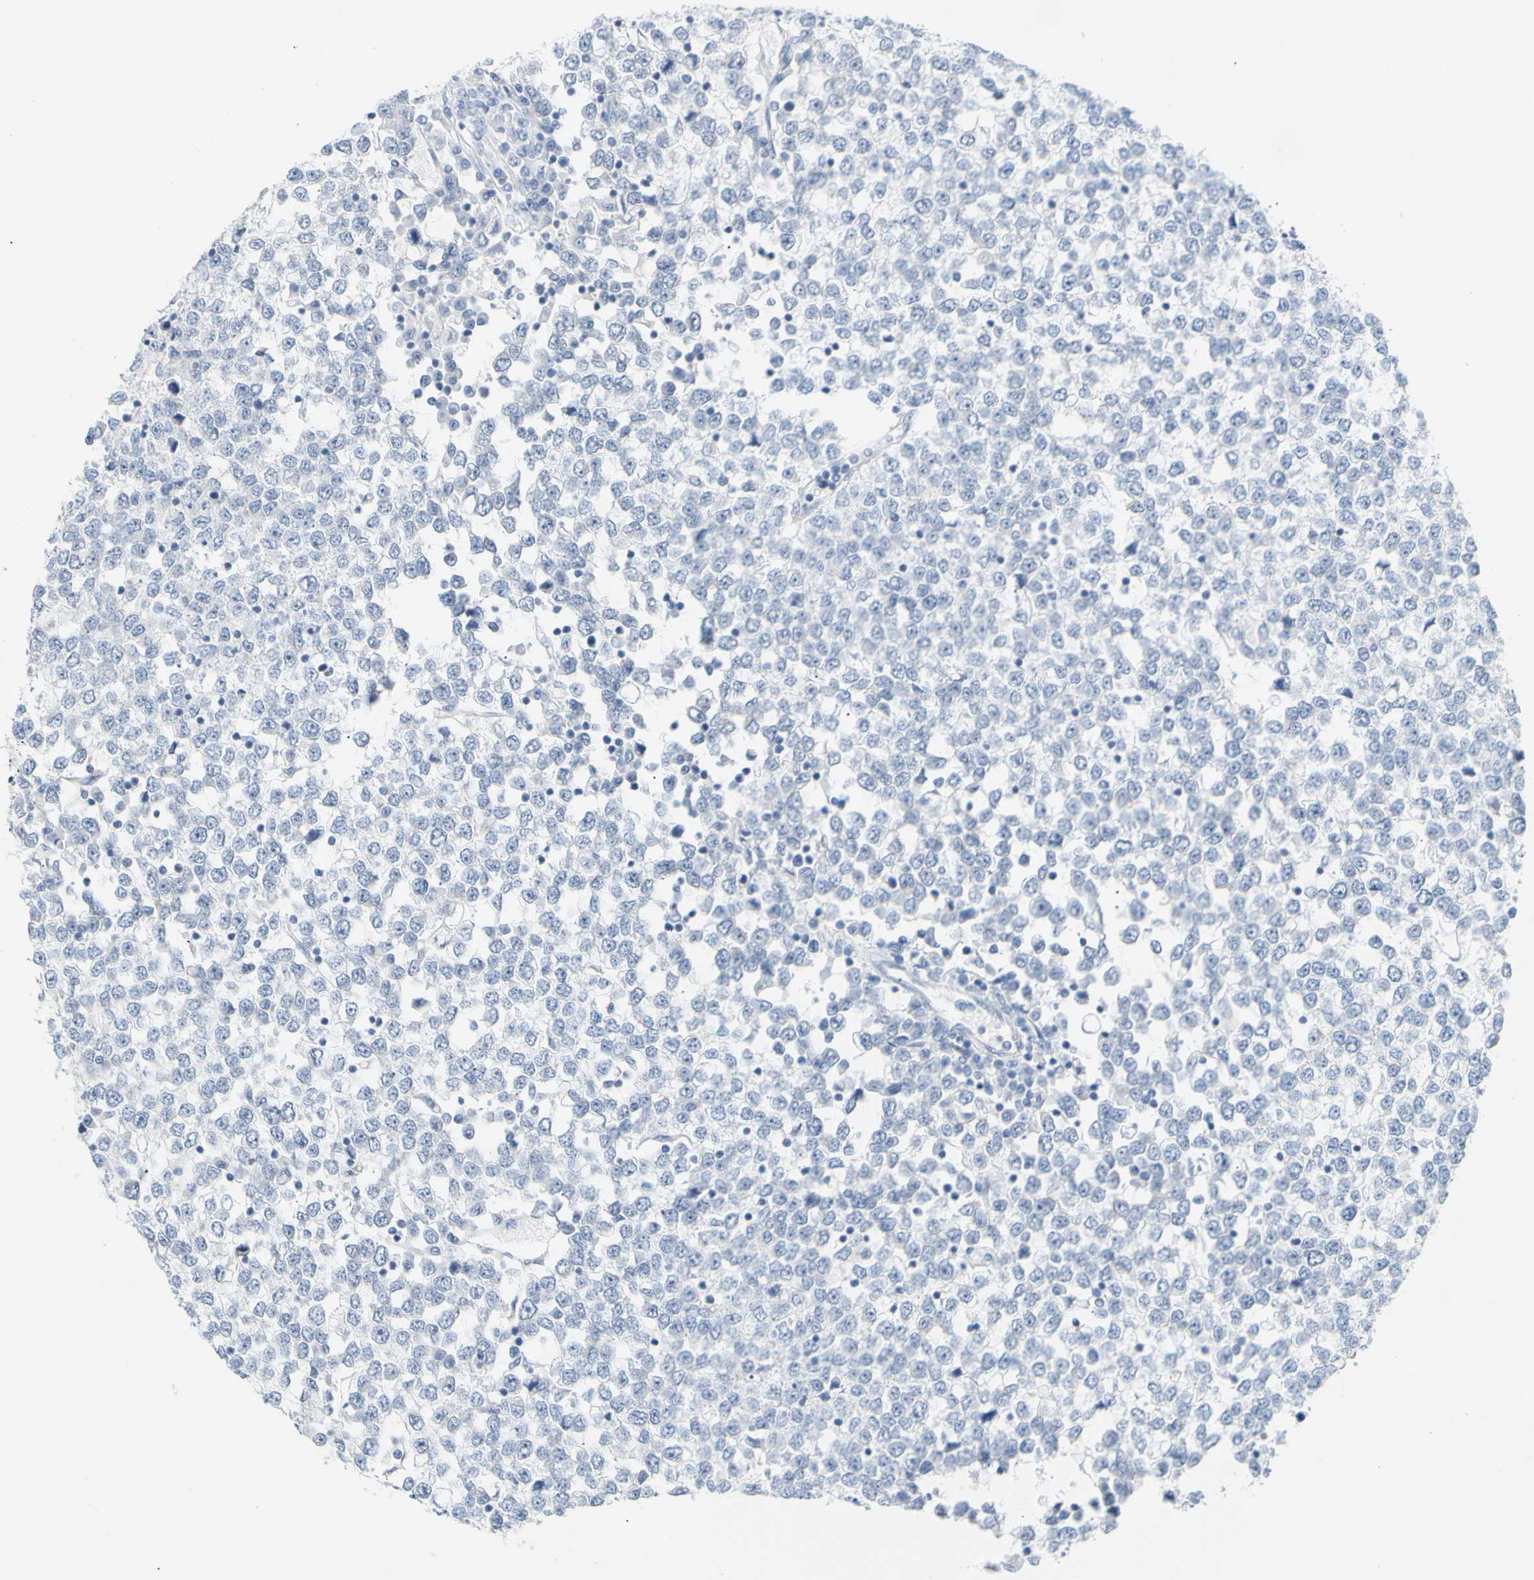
{"staining": {"intensity": "negative", "quantity": "none", "location": "none"}, "tissue": "testis cancer", "cell_type": "Tumor cells", "image_type": "cancer", "snomed": [{"axis": "morphology", "description": "Seminoma, NOS"}, {"axis": "topography", "description": "Testis"}], "caption": "Immunohistochemical staining of testis seminoma exhibits no significant expression in tumor cells.", "gene": "OPN1SW", "patient": {"sex": "male", "age": 65}}